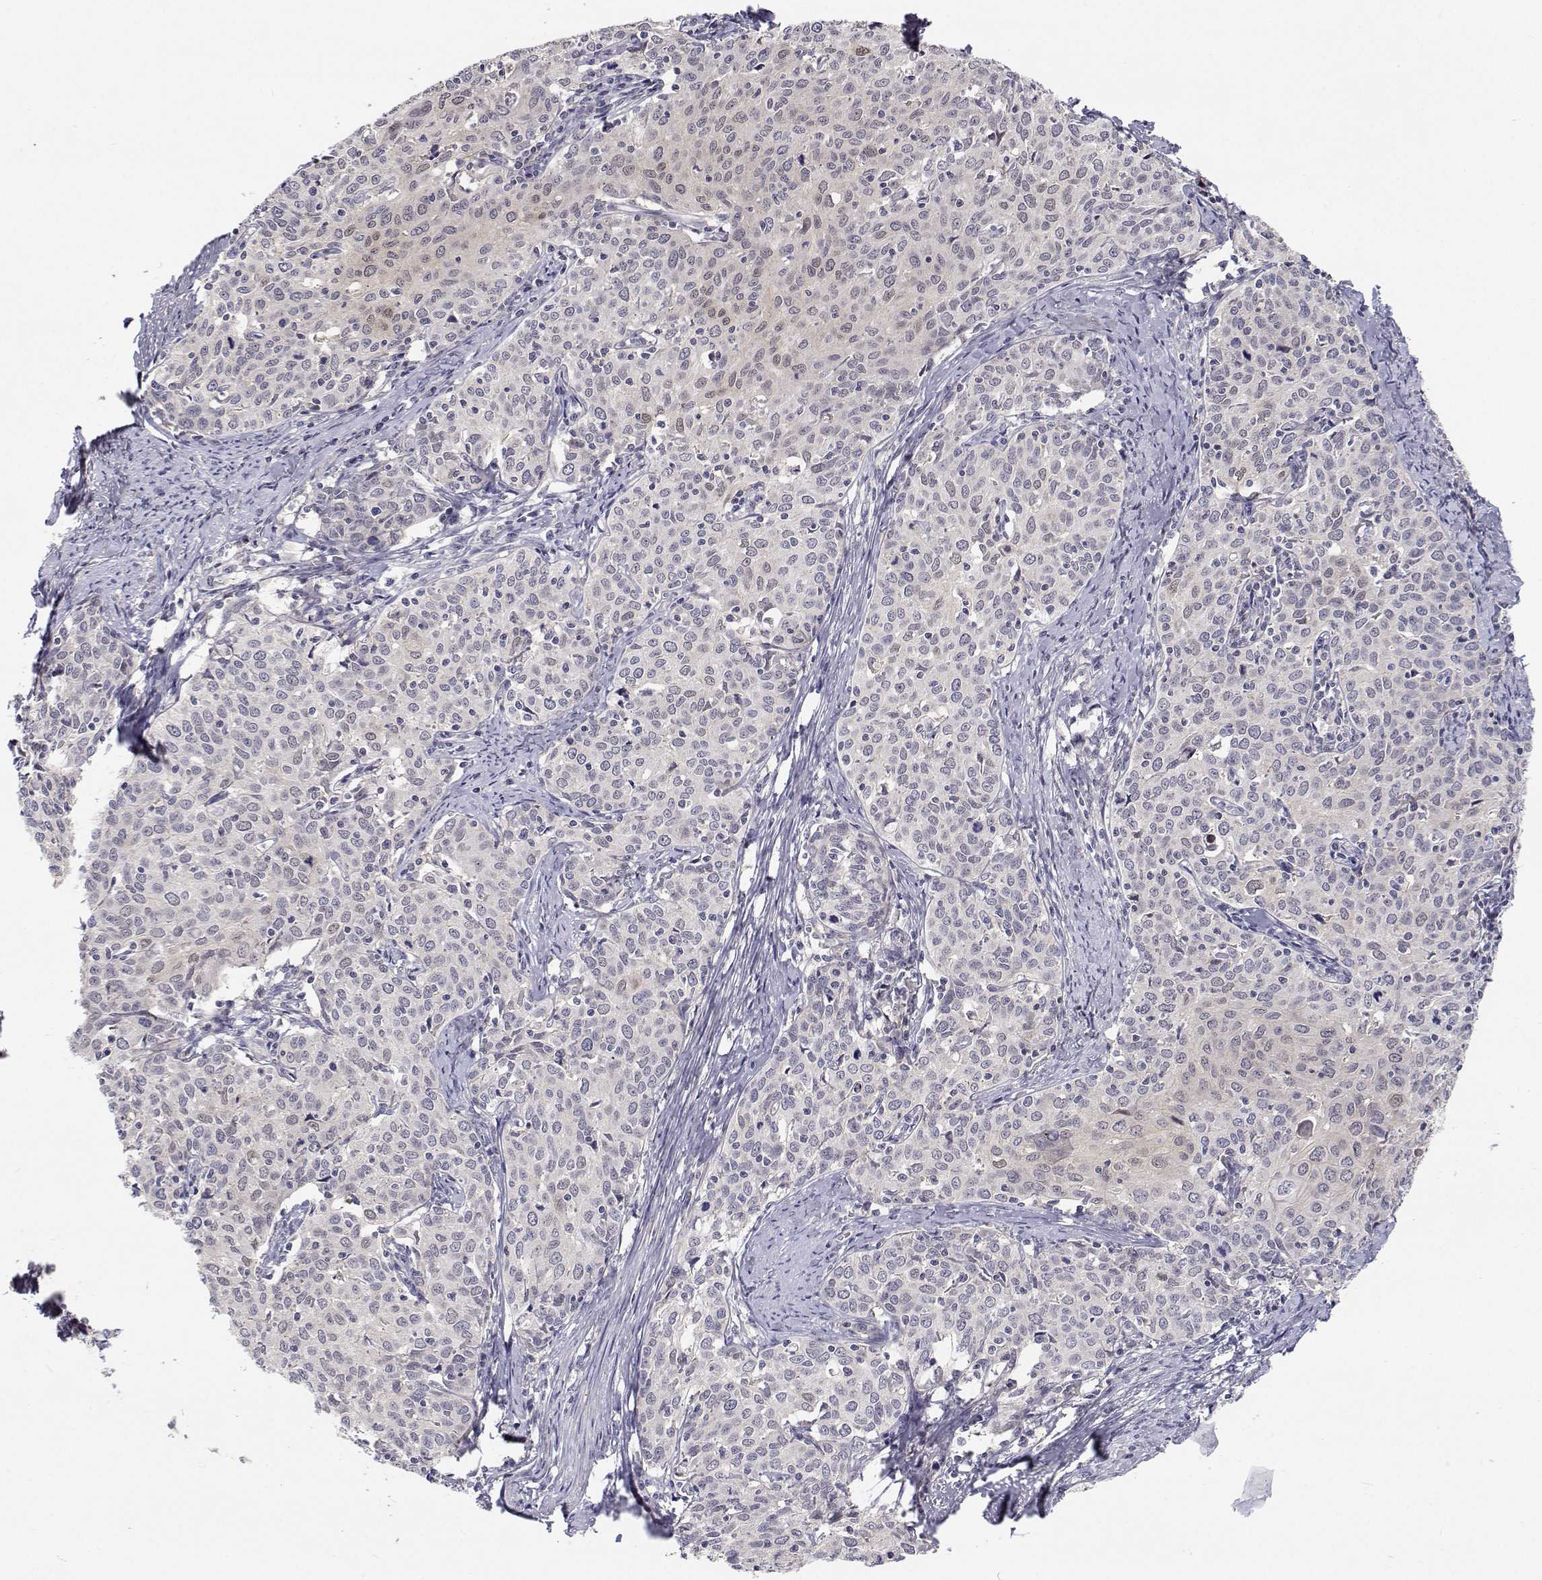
{"staining": {"intensity": "negative", "quantity": "none", "location": "none"}, "tissue": "cervical cancer", "cell_type": "Tumor cells", "image_type": "cancer", "snomed": [{"axis": "morphology", "description": "Squamous cell carcinoma, NOS"}, {"axis": "topography", "description": "Cervix"}], "caption": "There is no significant expression in tumor cells of cervical cancer (squamous cell carcinoma). Brightfield microscopy of immunohistochemistry stained with DAB (3,3'-diaminobenzidine) (brown) and hematoxylin (blue), captured at high magnification.", "gene": "MYPN", "patient": {"sex": "female", "age": 62}}